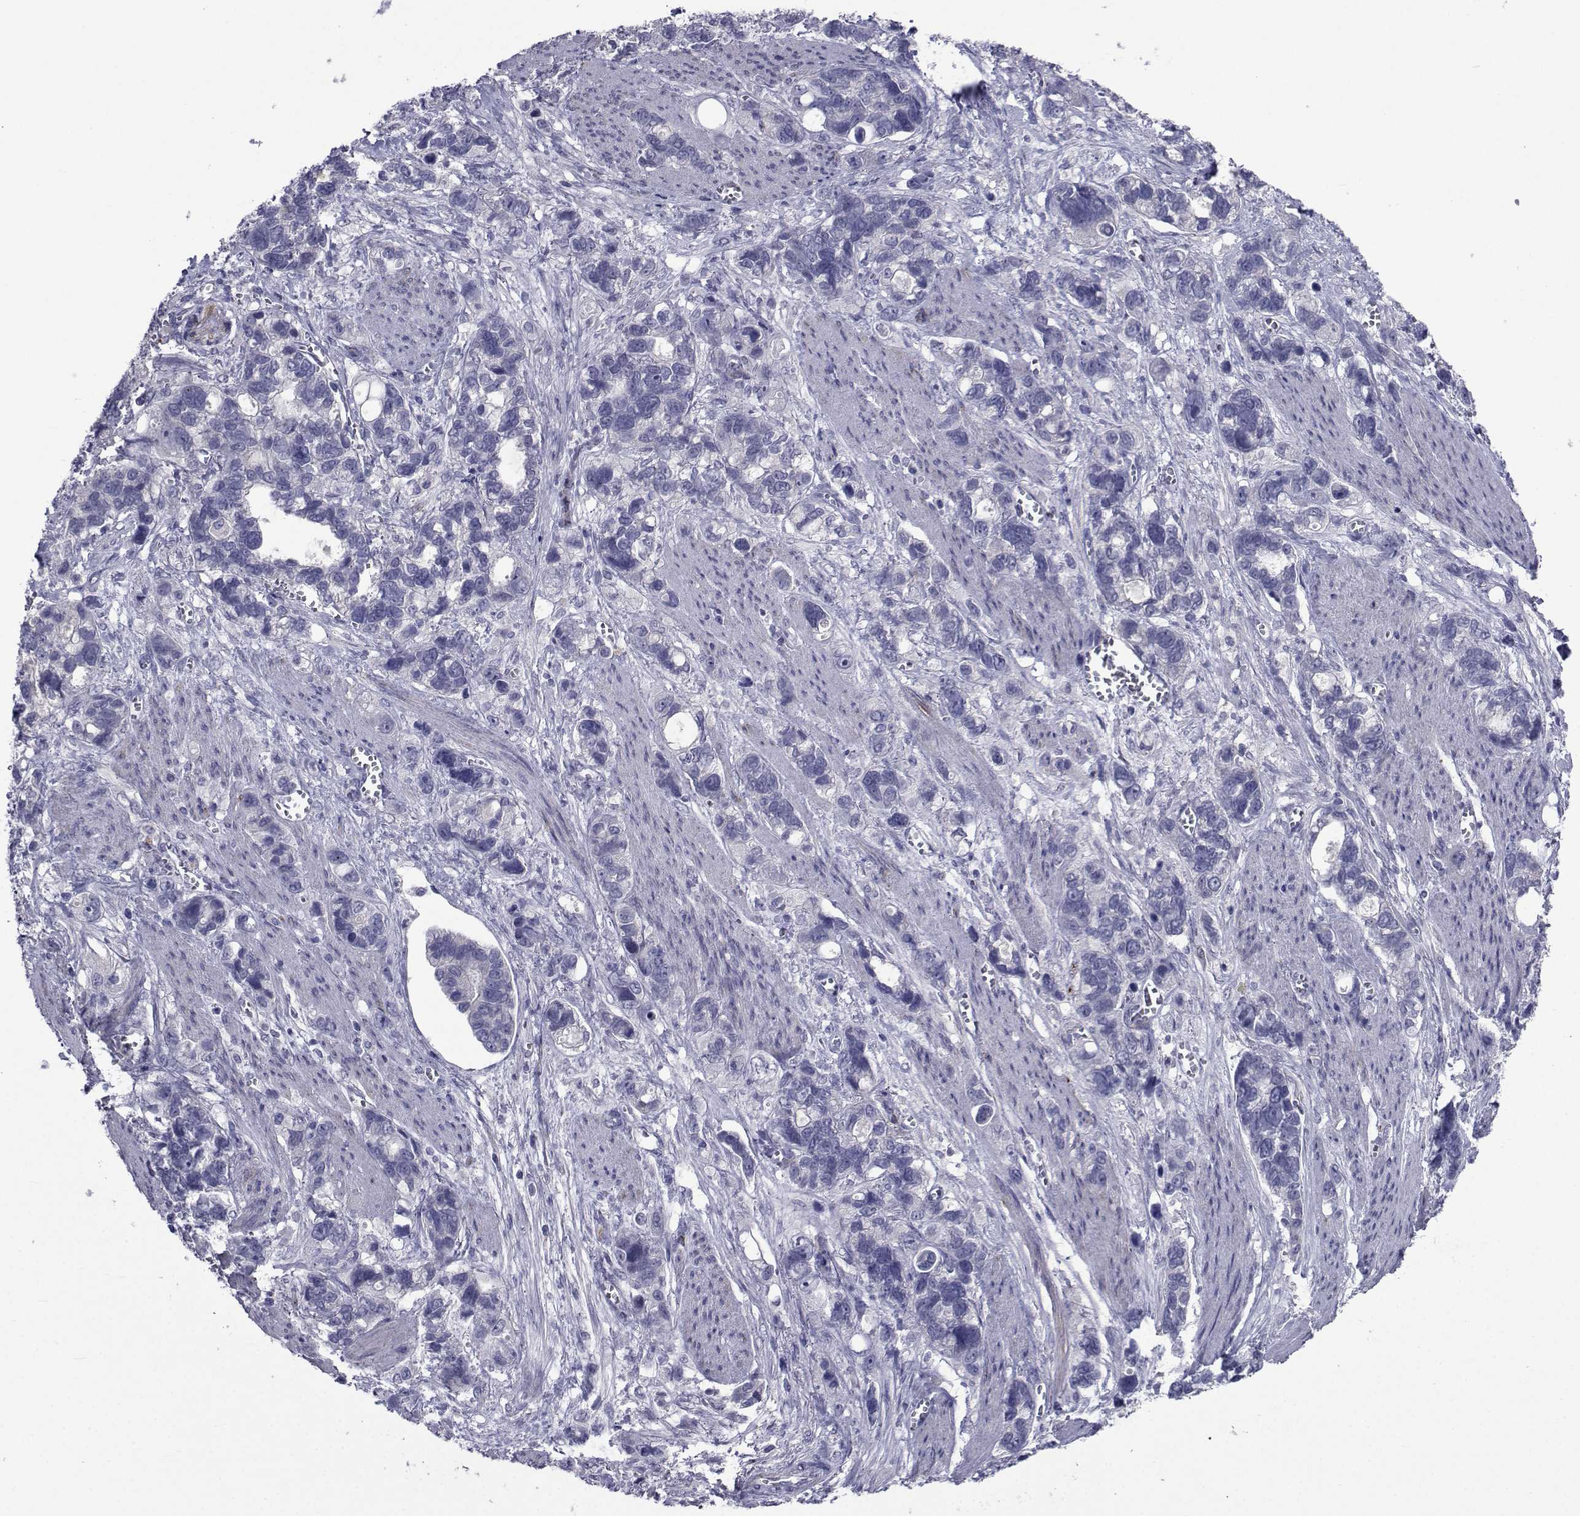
{"staining": {"intensity": "negative", "quantity": "none", "location": "none"}, "tissue": "stomach cancer", "cell_type": "Tumor cells", "image_type": "cancer", "snomed": [{"axis": "morphology", "description": "Adenocarcinoma, NOS"}, {"axis": "topography", "description": "Stomach, upper"}], "caption": "This is an immunohistochemistry (IHC) histopathology image of human adenocarcinoma (stomach). There is no positivity in tumor cells.", "gene": "SEMA5B", "patient": {"sex": "female", "age": 81}}